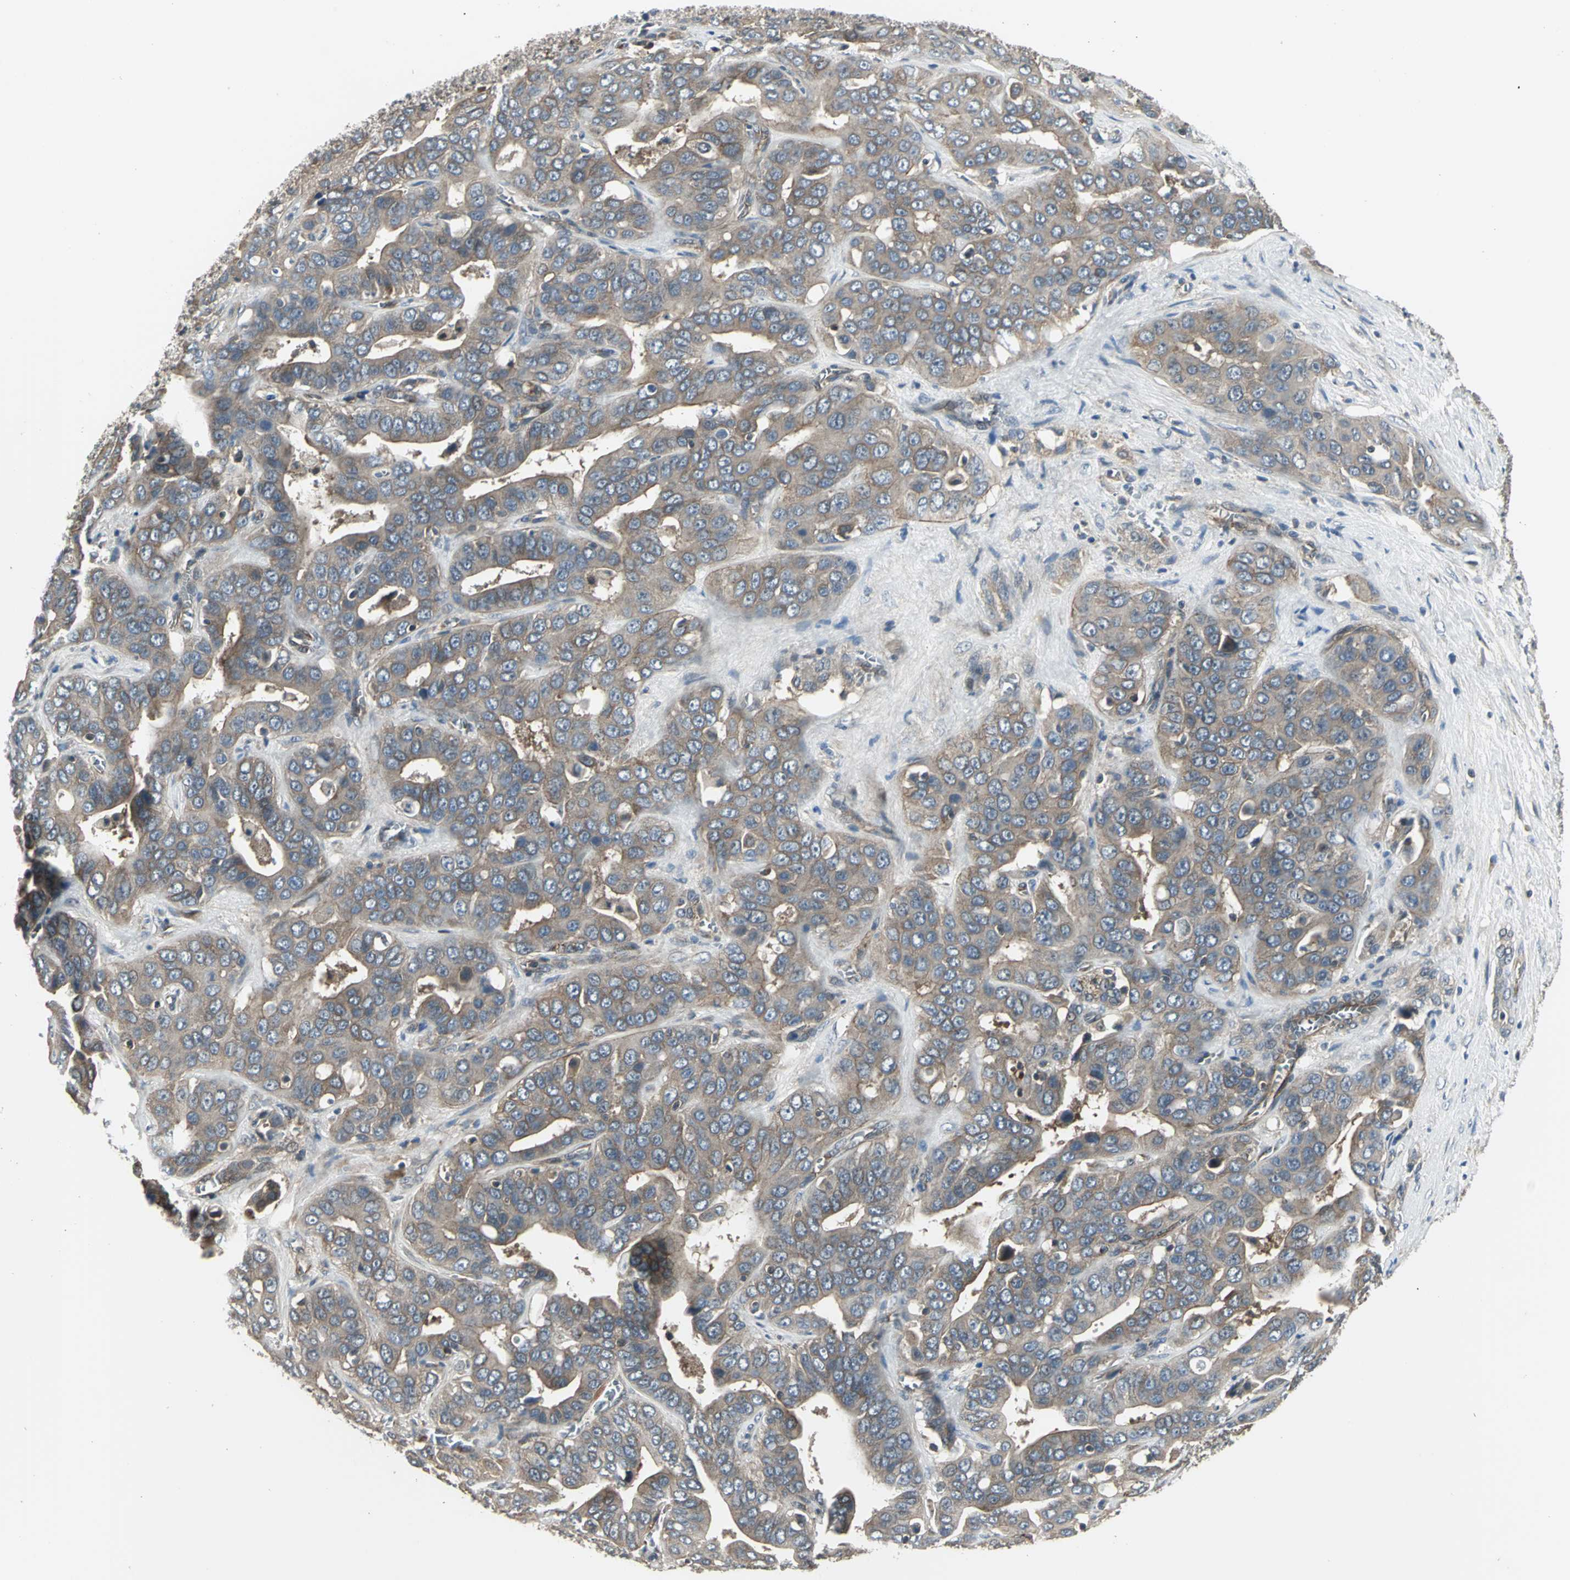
{"staining": {"intensity": "moderate", "quantity": ">75%", "location": "cytoplasmic/membranous"}, "tissue": "liver cancer", "cell_type": "Tumor cells", "image_type": "cancer", "snomed": [{"axis": "morphology", "description": "Cholangiocarcinoma"}, {"axis": "topography", "description": "Liver"}], "caption": "Brown immunohistochemical staining in liver cancer (cholangiocarcinoma) reveals moderate cytoplasmic/membranous staining in about >75% of tumor cells.", "gene": "PFDN1", "patient": {"sex": "female", "age": 52}}